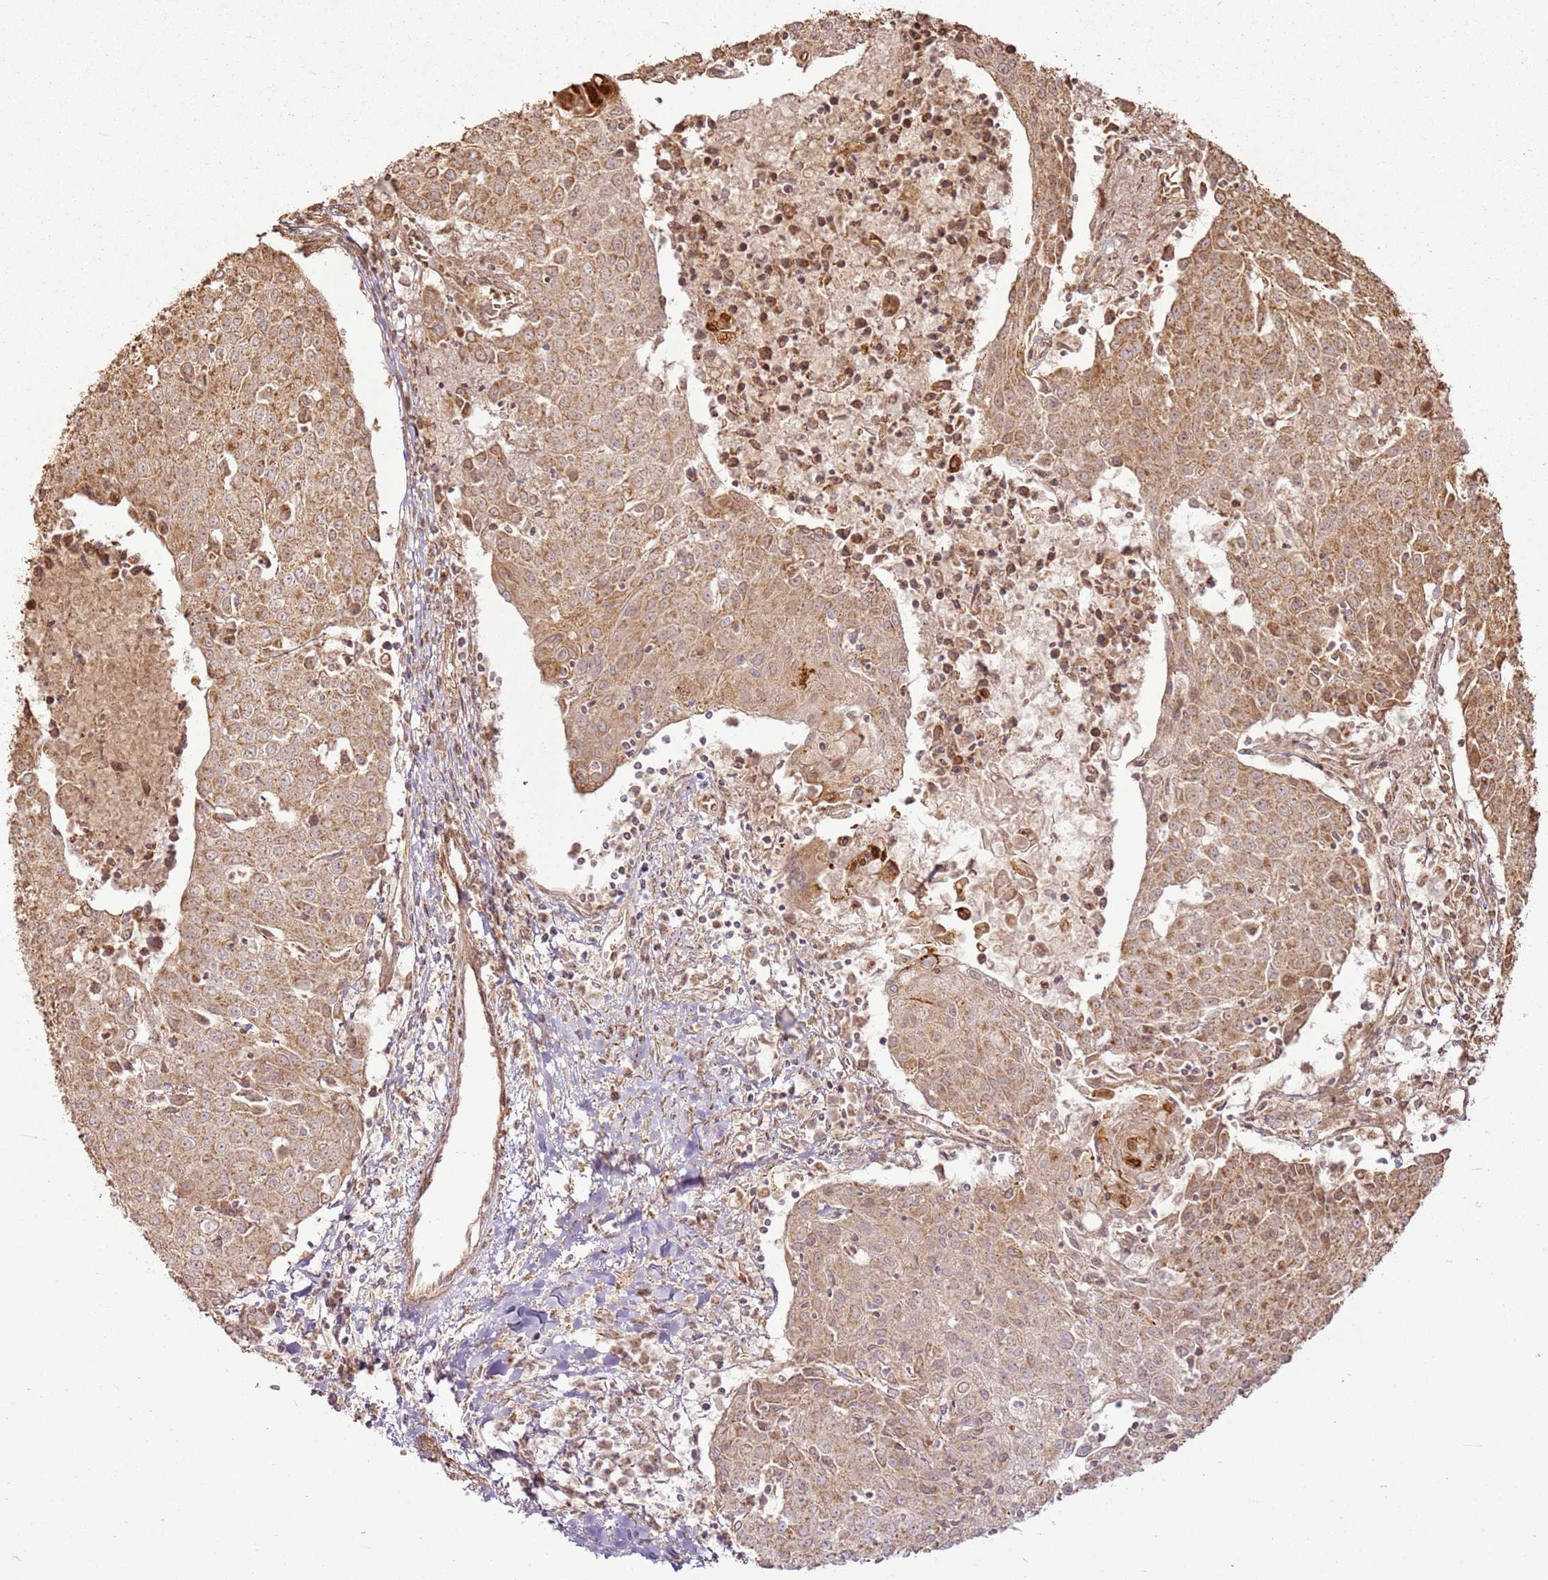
{"staining": {"intensity": "moderate", "quantity": ">75%", "location": "cytoplasmic/membranous"}, "tissue": "urothelial cancer", "cell_type": "Tumor cells", "image_type": "cancer", "snomed": [{"axis": "morphology", "description": "Urothelial carcinoma, High grade"}, {"axis": "topography", "description": "Urinary bladder"}], "caption": "A medium amount of moderate cytoplasmic/membranous staining is appreciated in approximately >75% of tumor cells in urothelial cancer tissue.", "gene": "MRPS6", "patient": {"sex": "female", "age": 85}}